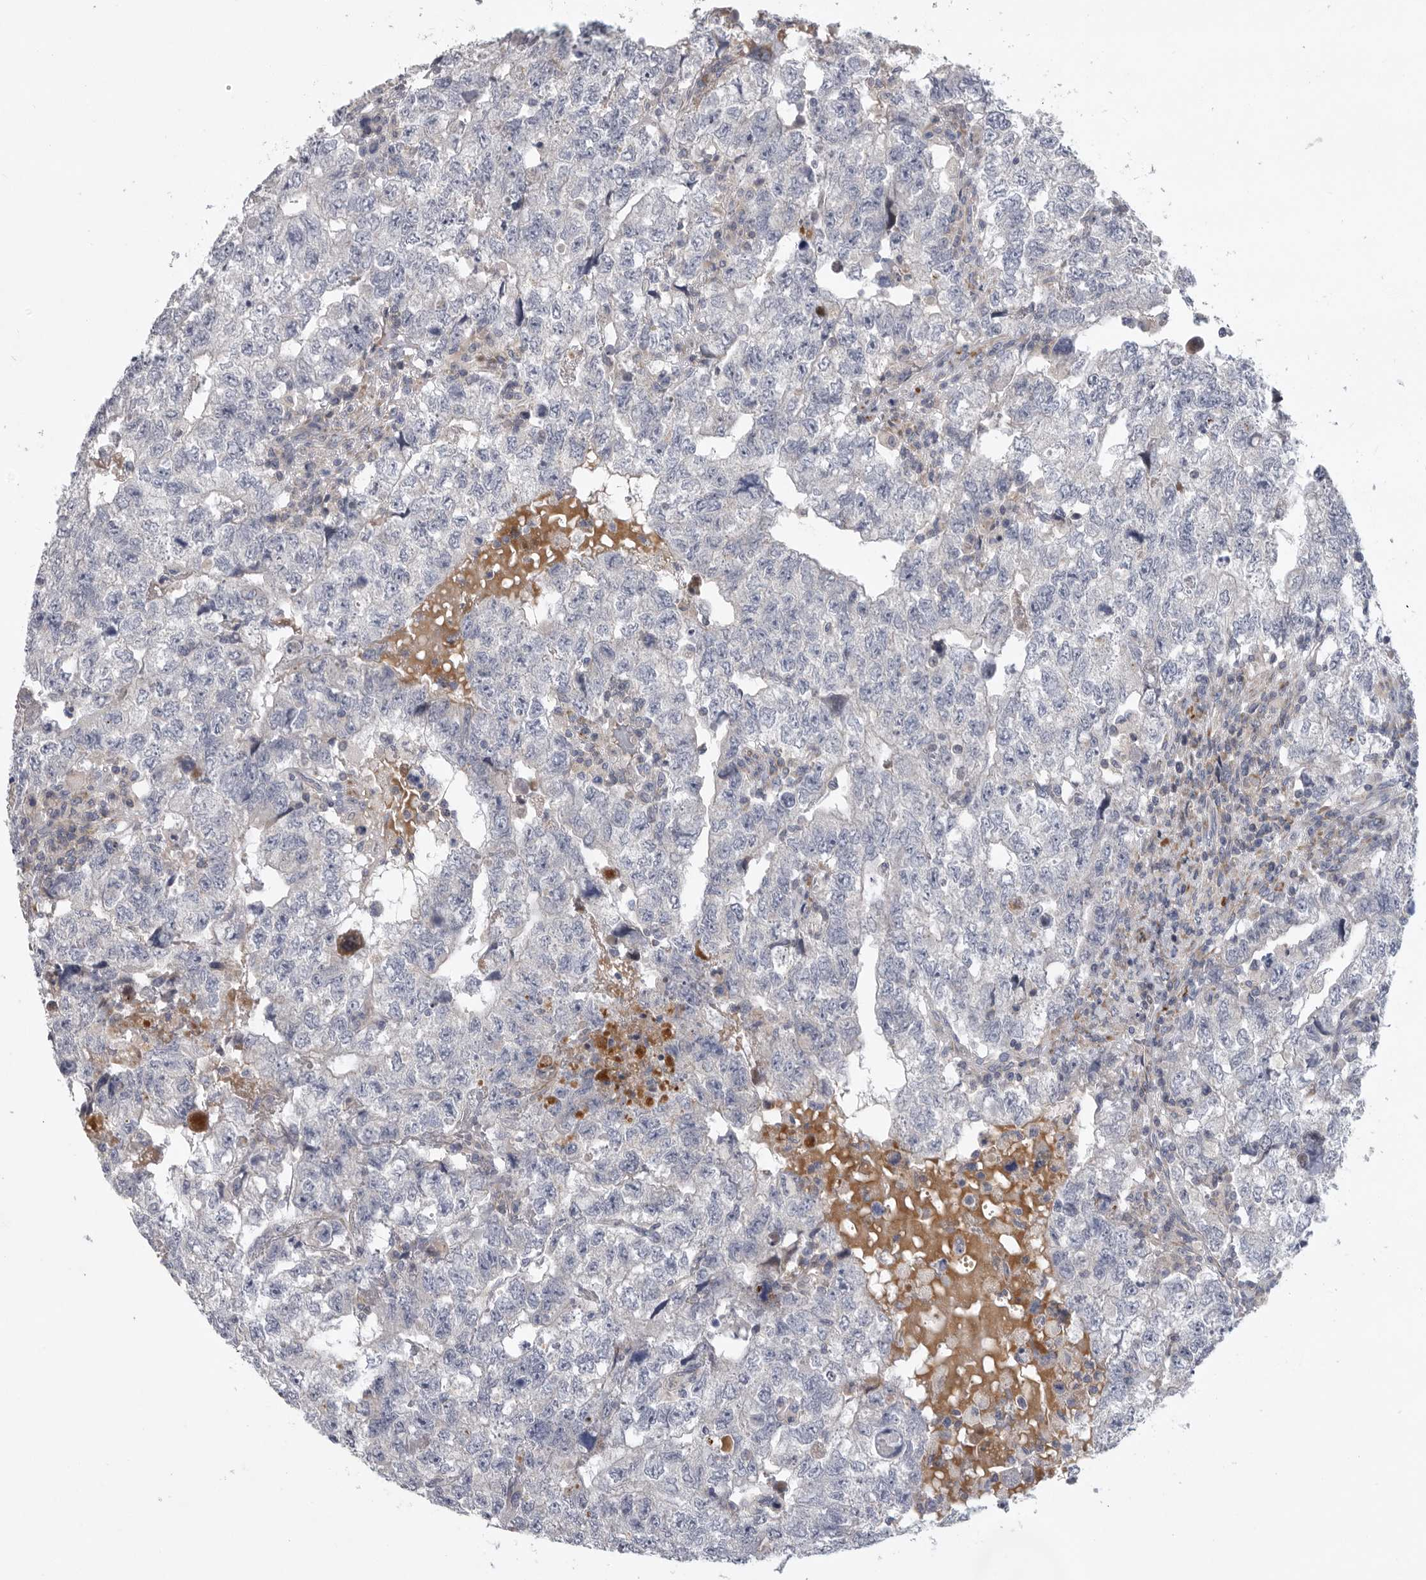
{"staining": {"intensity": "negative", "quantity": "none", "location": "none"}, "tissue": "testis cancer", "cell_type": "Tumor cells", "image_type": "cancer", "snomed": [{"axis": "morphology", "description": "Carcinoma, Embryonal, NOS"}, {"axis": "topography", "description": "Testis"}], "caption": "Protein analysis of testis cancer (embryonal carcinoma) shows no significant expression in tumor cells. (Stains: DAB (3,3'-diaminobenzidine) immunohistochemistry with hematoxylin counter stain, Microscopy: brightfield microscopy at high magnification).", "gene": "USP24", "patient": {"sex": "male", "age": 36}}